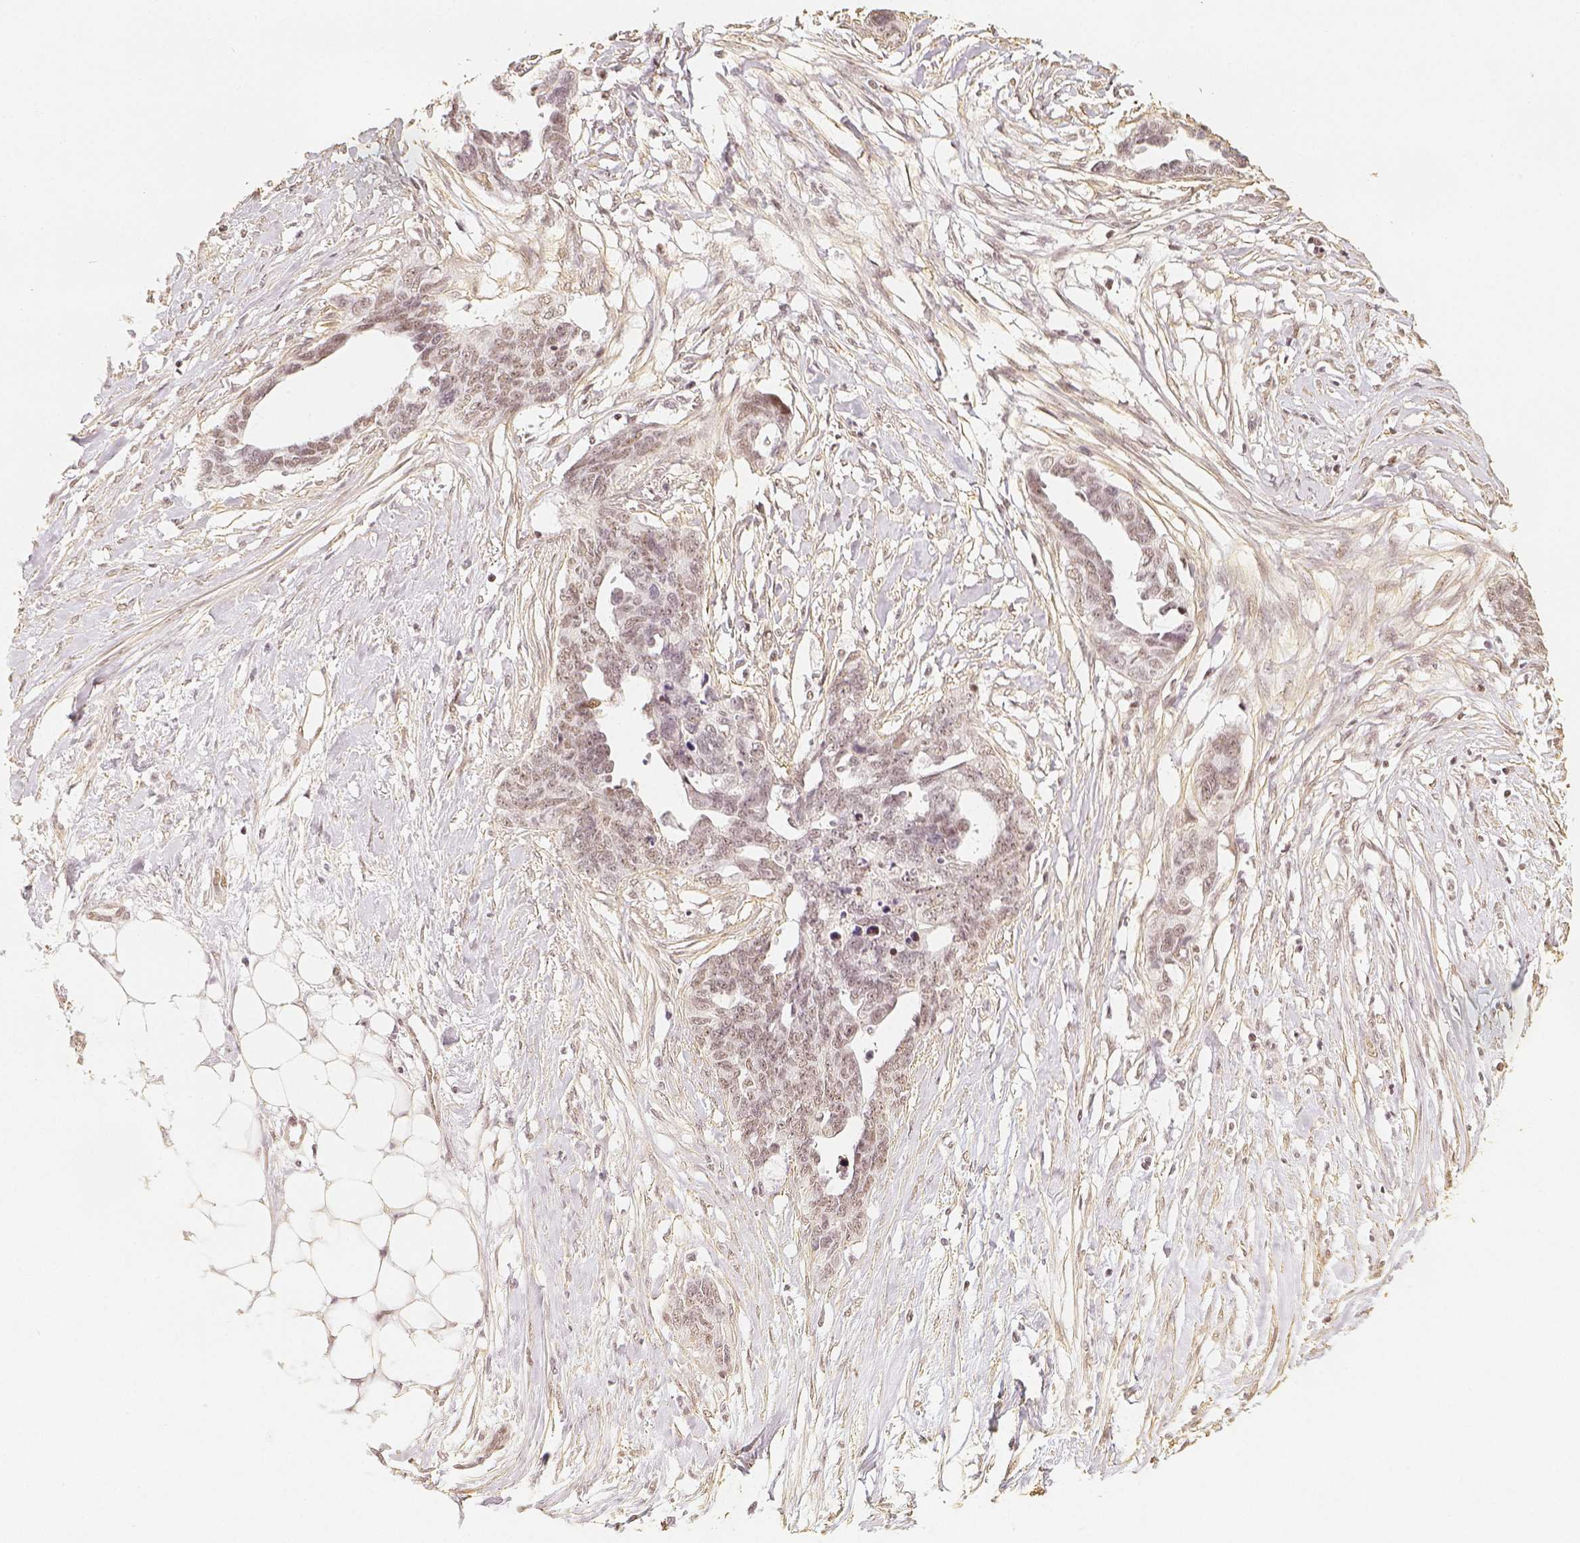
{"staining": {"intensity": "moderate", "quantity": ">75%", "location": "nuclear"}, "tissue": "ovarian cancer", "cell_type": "Tumor cells", "image_type": "cancer", "snomed": [{"axis": "morphology", "description": "Cystadenocarcinoma, serous, NOS"}, {"axis": "topography", "description": "Ovary"}], "caption": "Moderate nuclear expression for a protein is present in approximately >75% of tumor cells of ovarian serous cystadenocarcinoma using IHC.", "gene": "HDAC1", "patient": {"sex": "female", "age": 69}}